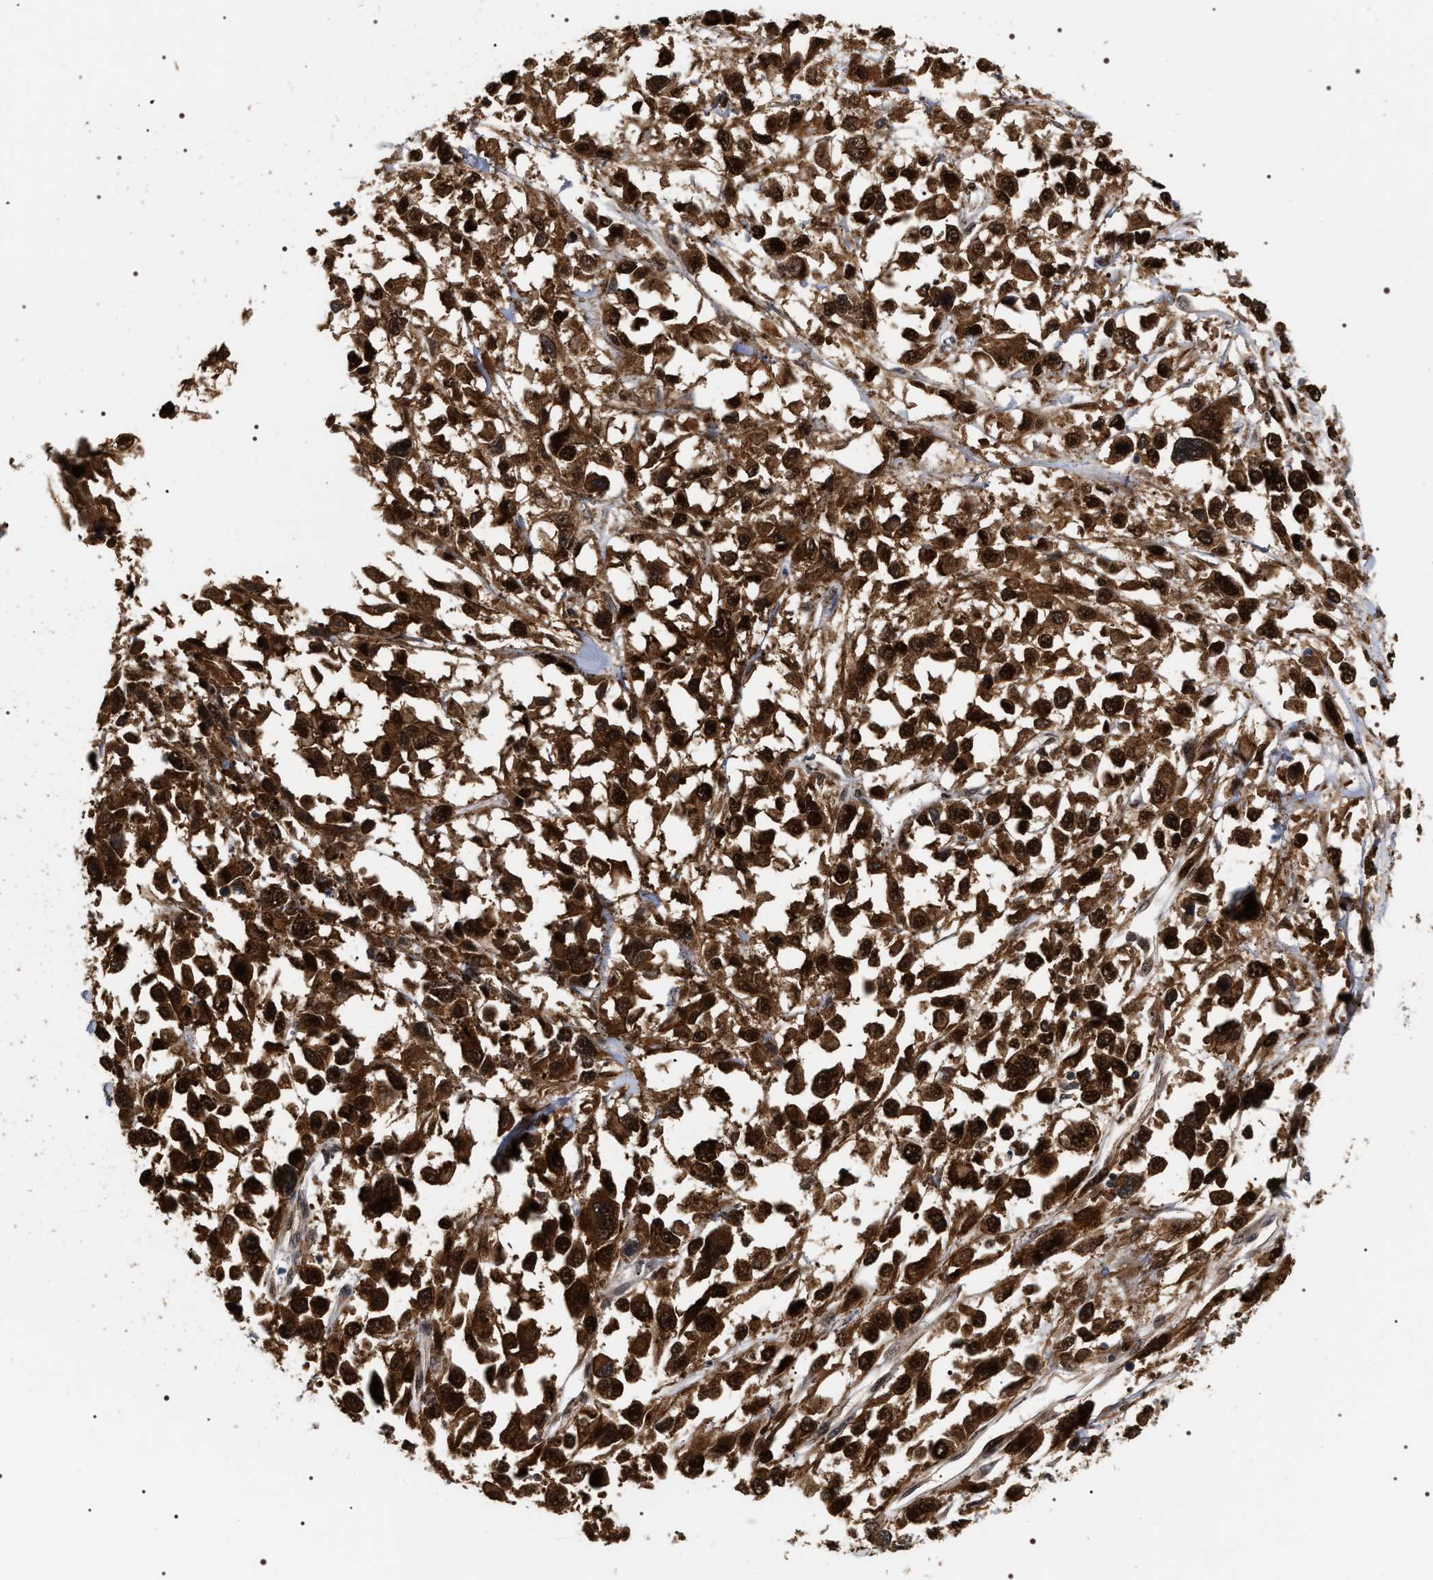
{"staining": {"intensity": "strong", "quantity": ">75%", "location": "cytoplasmic/membranous,nuclear"}, "tissue": "melanoma", "cell_type": "Tumor cells", "image_type": "cancer", "snomed": [{"axis": "morphology", "description": "Malignant melanoma, Metastatic site"}, {"axis": "topography", "description": "Lymph node"}], "caption": "Malignant melanoma (metastatic site) was stained to show a protein in brown. There is high levels of strong cytoplasmic/membranous and nuclear expression in about >75% of tumor cells. The staining was performed using DAB to visualize the protein expression in brown, while the nuclei were stained in blue with hematoxylin (Magnification: 20x).", "gene": "BAG6", "patient": {"sex": "male", "age": 59}}